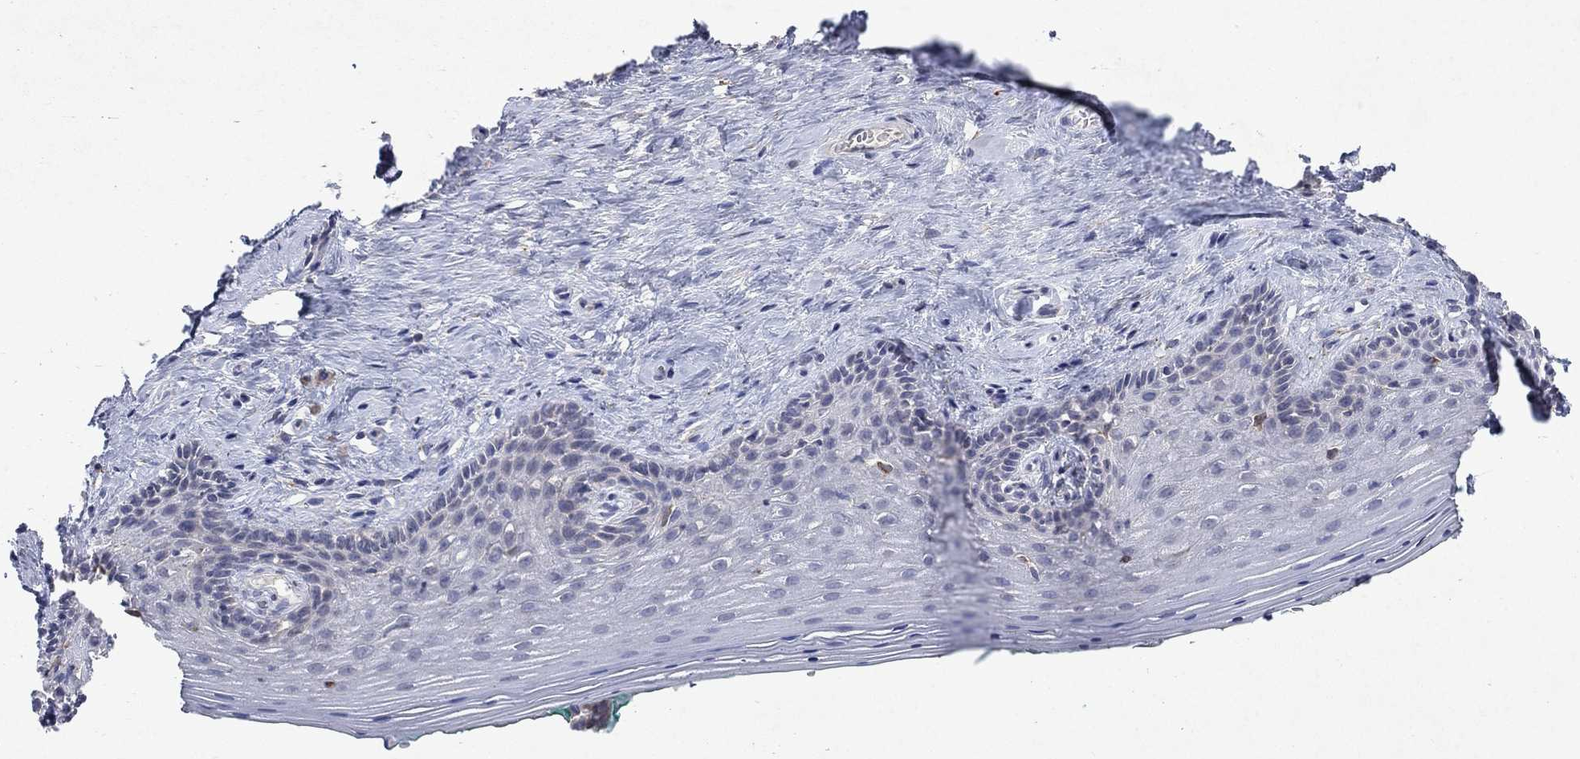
{"staining": {"intensity": "negative", "quantity": "none", "location": "none"}, "tissue": "vagina", "cell_type": "Squamous epithelial cells", "image_type": "normal", "snomed": [{"axis": "morphology", "description": "Normal tissue, NOS"}, {"axis": "topography", "description": "Vagina"}], "caption": "An IHC histopathology image of benign vagina is shown. There is no staining in squamous epithelial cells of vagina. The staining is performed using DAB (3,3'-diaminobenzidine) brown chromogen with nuclei counter-stained in using hematoxylin.", "gene": "TMEM97", "patient": {"sex": "female", "age": 45}}